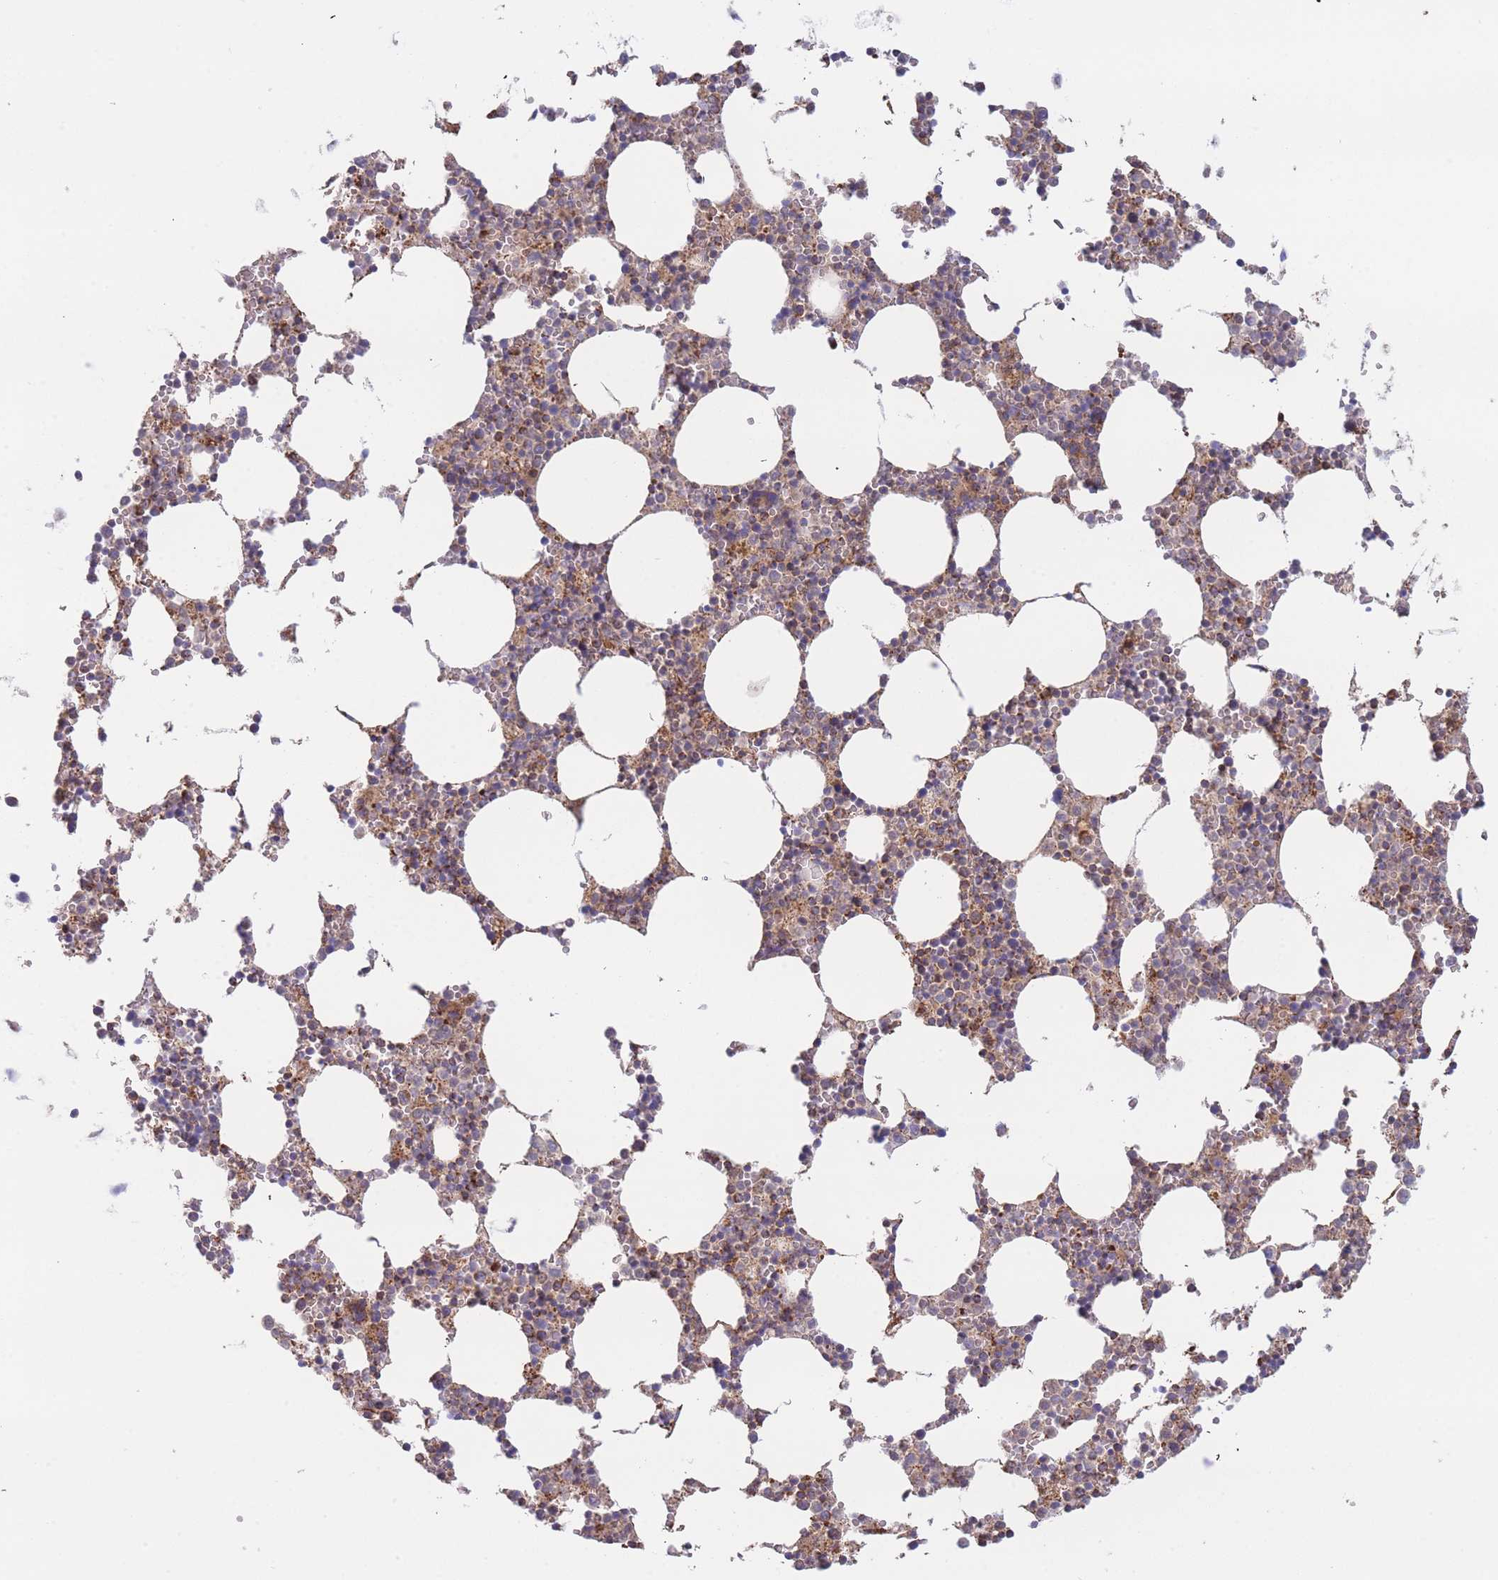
{"staining": {"intensity": "weak", "quantity": ">75%", "location": "cytoplasmic/membranous"}, "tissue": "bone marrow", "cell_type": "Hematopoietic cells", "image_type": "normal", "snomed": [{"axis": "morphology", "description": "Normal tissue, NOS"}, {"axis": "topography", "description": "Bone marrow"}], "caption": "Immunohistochemistry staining of benign bone marrow, which shows low levels of weak cytoplasmic/membranous positivity in approximately >75% of hematopoietic cells indicating weak cytoplasmic/membranous protein expression. The staining was performed using DAB (3,3'-diaminobenzidine) (brown) for protein detection and nuclei were counterstained in hematoxylin (blue).", "gene": "MRPL17", "patient": {"sex": "female", "age": 64}}